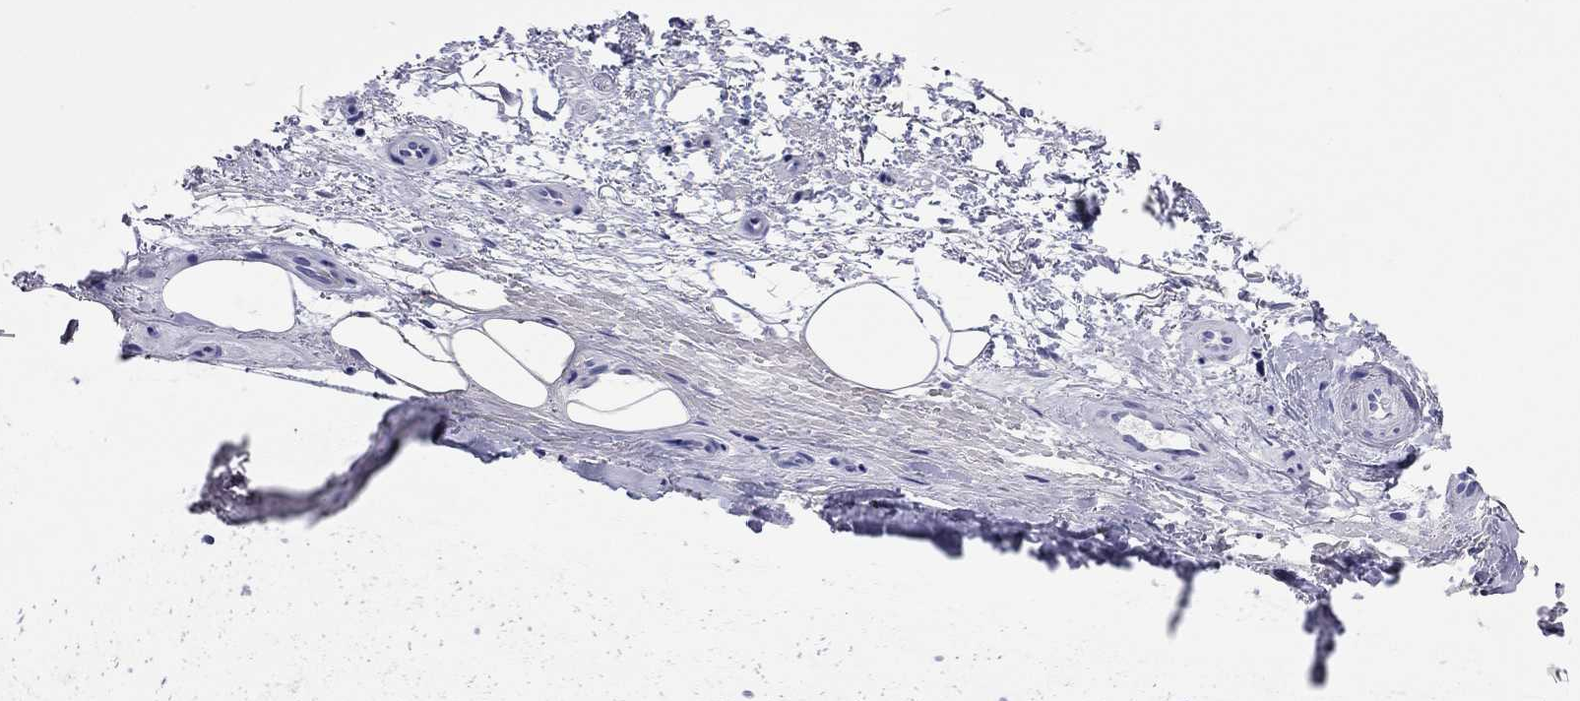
{"staining": {"intensity": "negative", "quantity": "none", "location": "none"}, "tissue": "adipose tissue", "cell_type": "Adipocytes", "image_type": "normal", "snomed": [{"axis": "morphology", "description": "Normal tissue, NOS"}, {"axis": "topography", "description": "Cartilage tissue"}], "caption": "DAB immunohistochemical staining of benign human adipose tissue exhibits no significant expression in adipocytes. (Immunohistochemistry (ihc), brightfield microscopy, high magnification).", "gene": "FIGLA", "patient": {"sex": "male", "age": 65}}